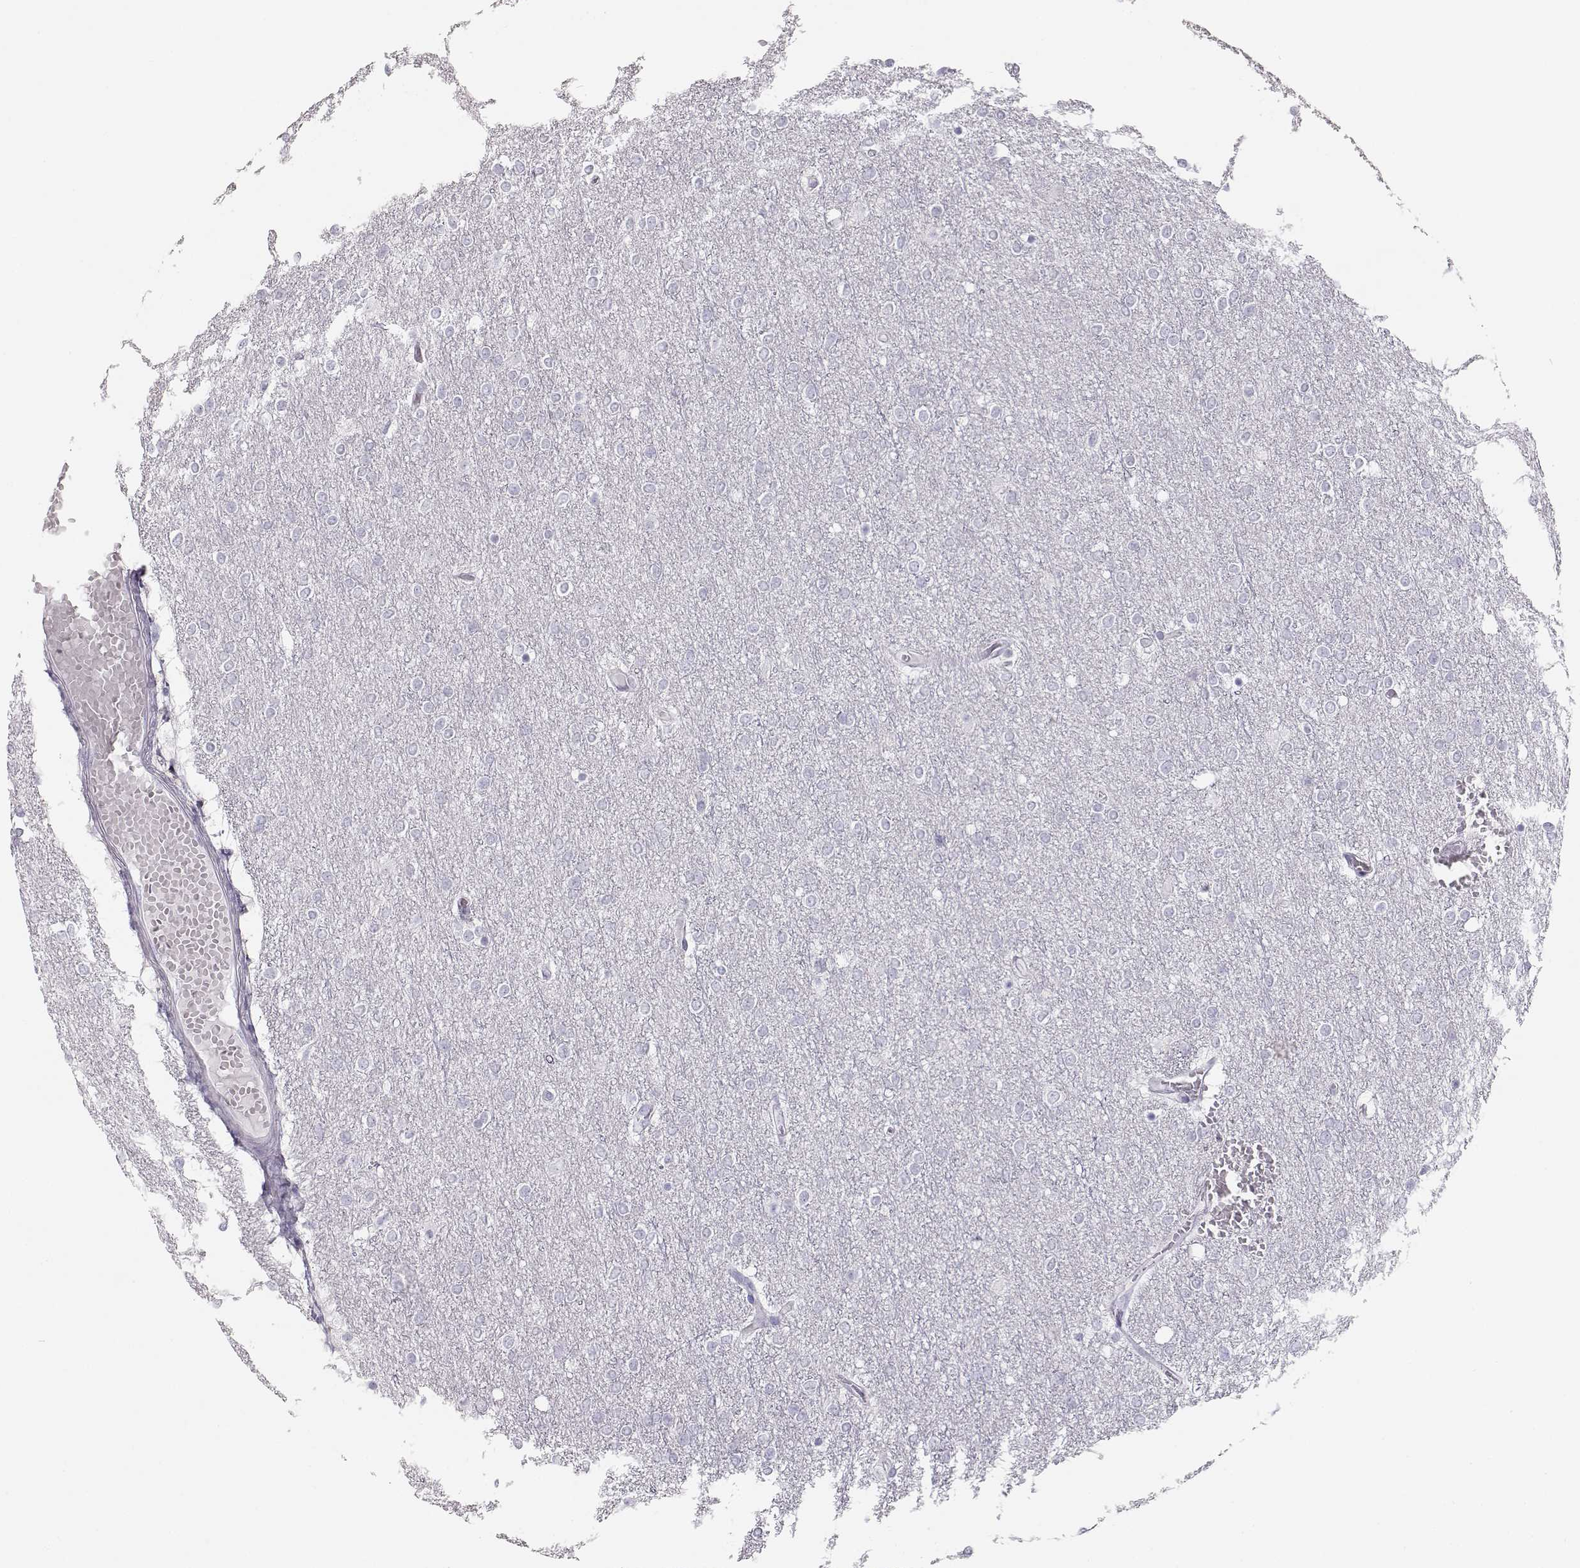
{"staining": {"intensity": "negative", "quantity": "none", "location": "none"}, "tissue": "glioma", "cell_type": "Tumor cells", "image_type": "cancer", "snomed": [{"axis": "morphology", "description": "Glioma, malignant, High grade"}, {"axis": "topography", "description": "Brain"}], "caption": "Tumor cells are negative for brown protein staining in high-grade glioma (malignant).", "gene": "LEPR", "patient": {"sex": "female", "age": 61}}